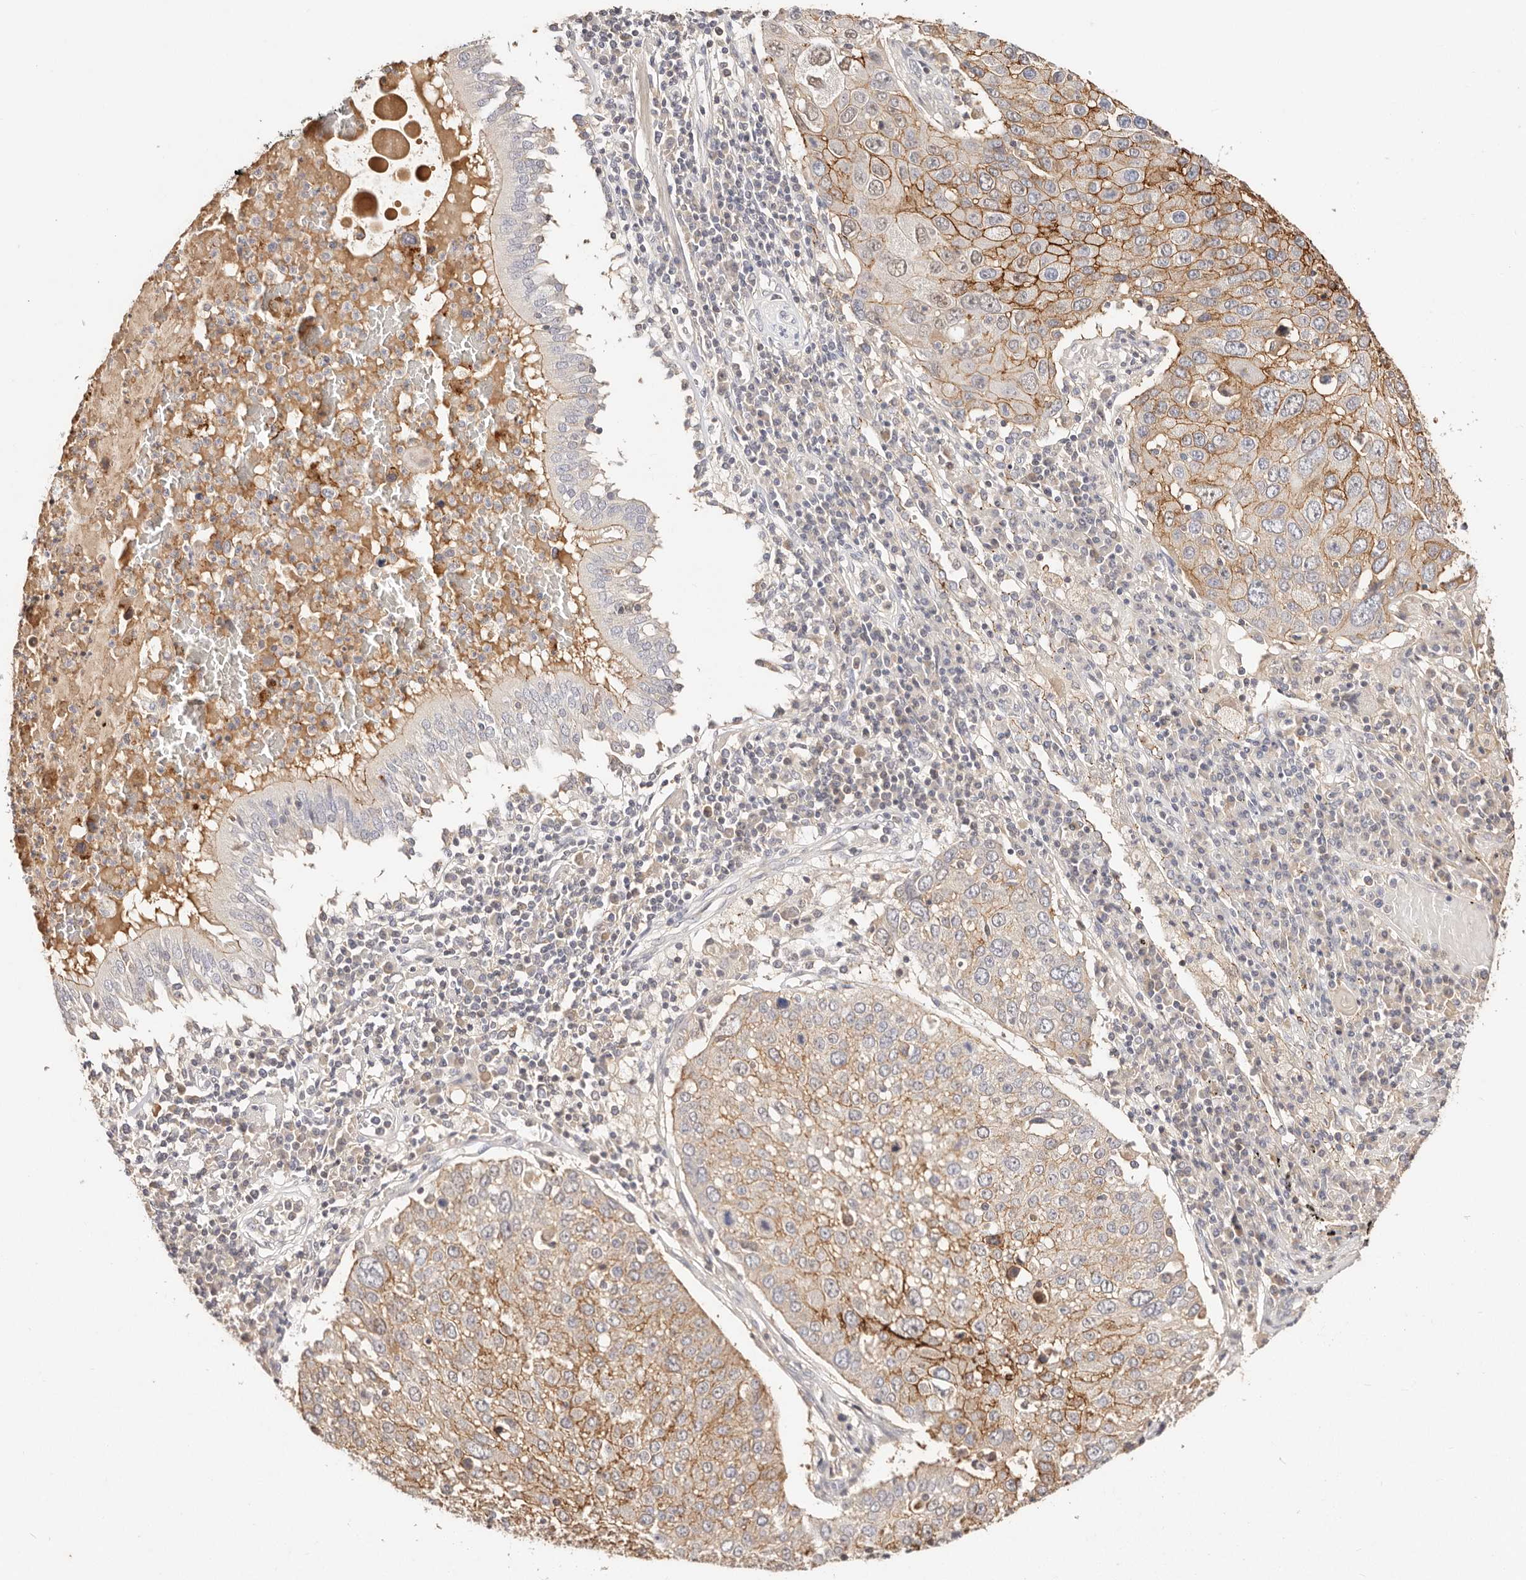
{"staining": {"intensity": "moderate", "quantity": "25%-75%", "location": "cytoplasmic/membranous"}, "tissue": "lung cancer", "cell_type": "Tumor cells", "image_type": "cancer", "snomed": [{"axis": "morphology", "description": "Squamous cell carcinoma, NOS"}, {"axis": "topography", "description": "Lung"}], "caption": "An image showing moderate cytoplasmic/membranous staining in approximately 25%-75% of tumor cells in lung squamous cell carcinoma, as visualized by brown immunohistochemical staining.", "gene": "CXADR", "patient": {"sex": "male", "age": 65}}